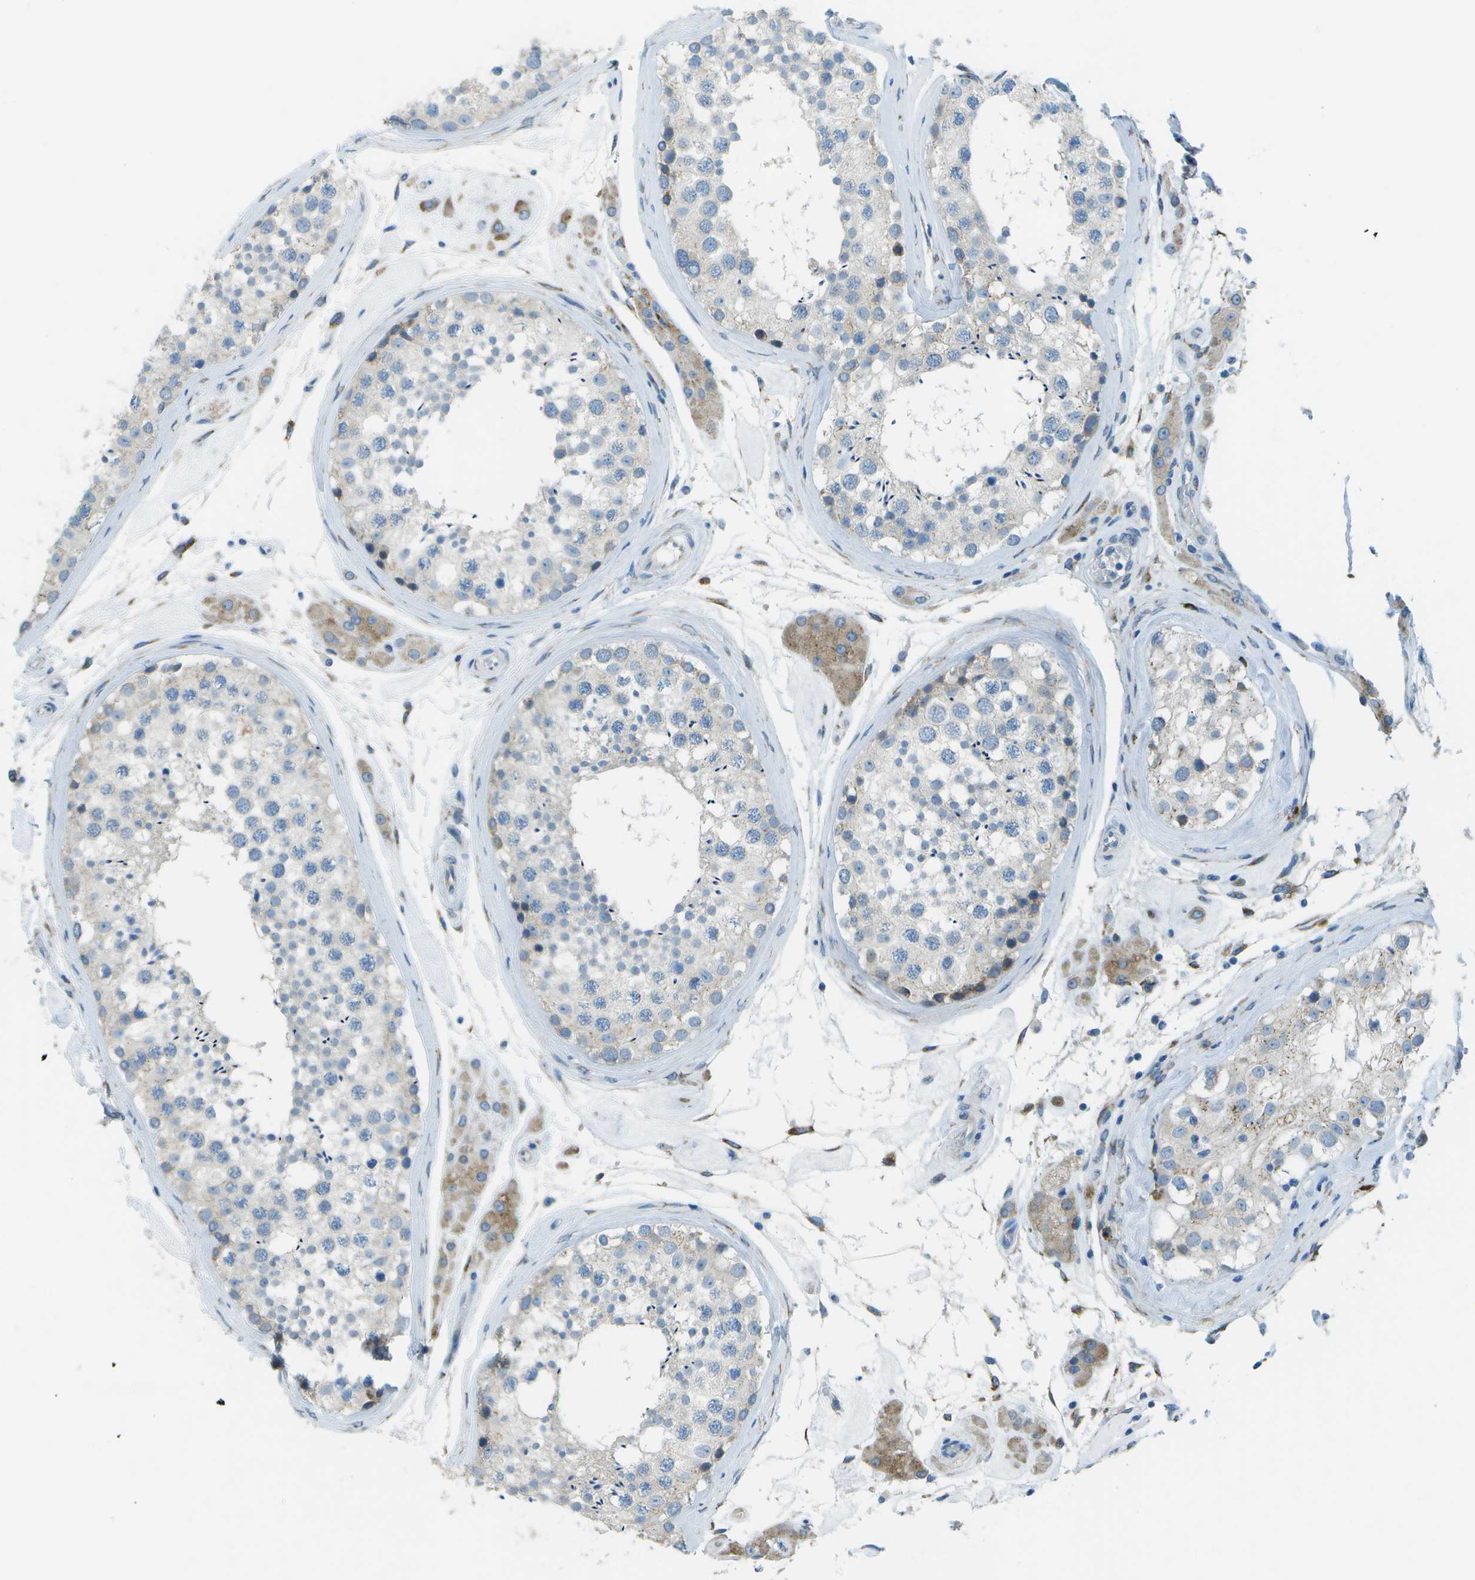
{"staining": {"intensity": "negative", "quantity": "none", "location": "none"}, "tissue": "testis", "cell_type": "Cells in seminiferous ducts", "image_type": "normal", "snomed": [{"axis": "morphology", "description": "Normal tissue, NOS"}, {"axis": "topography", "description": "Testis"}], "caption": "High magnification brightfield microscopy of normal testis stained with DAB (brown) and counterstained with hematoxylin (blue): cells in seminiferous ducts show no significant positivity.", "gene": "KCTD3", "patient": {"sex": "male", "age": 46}}